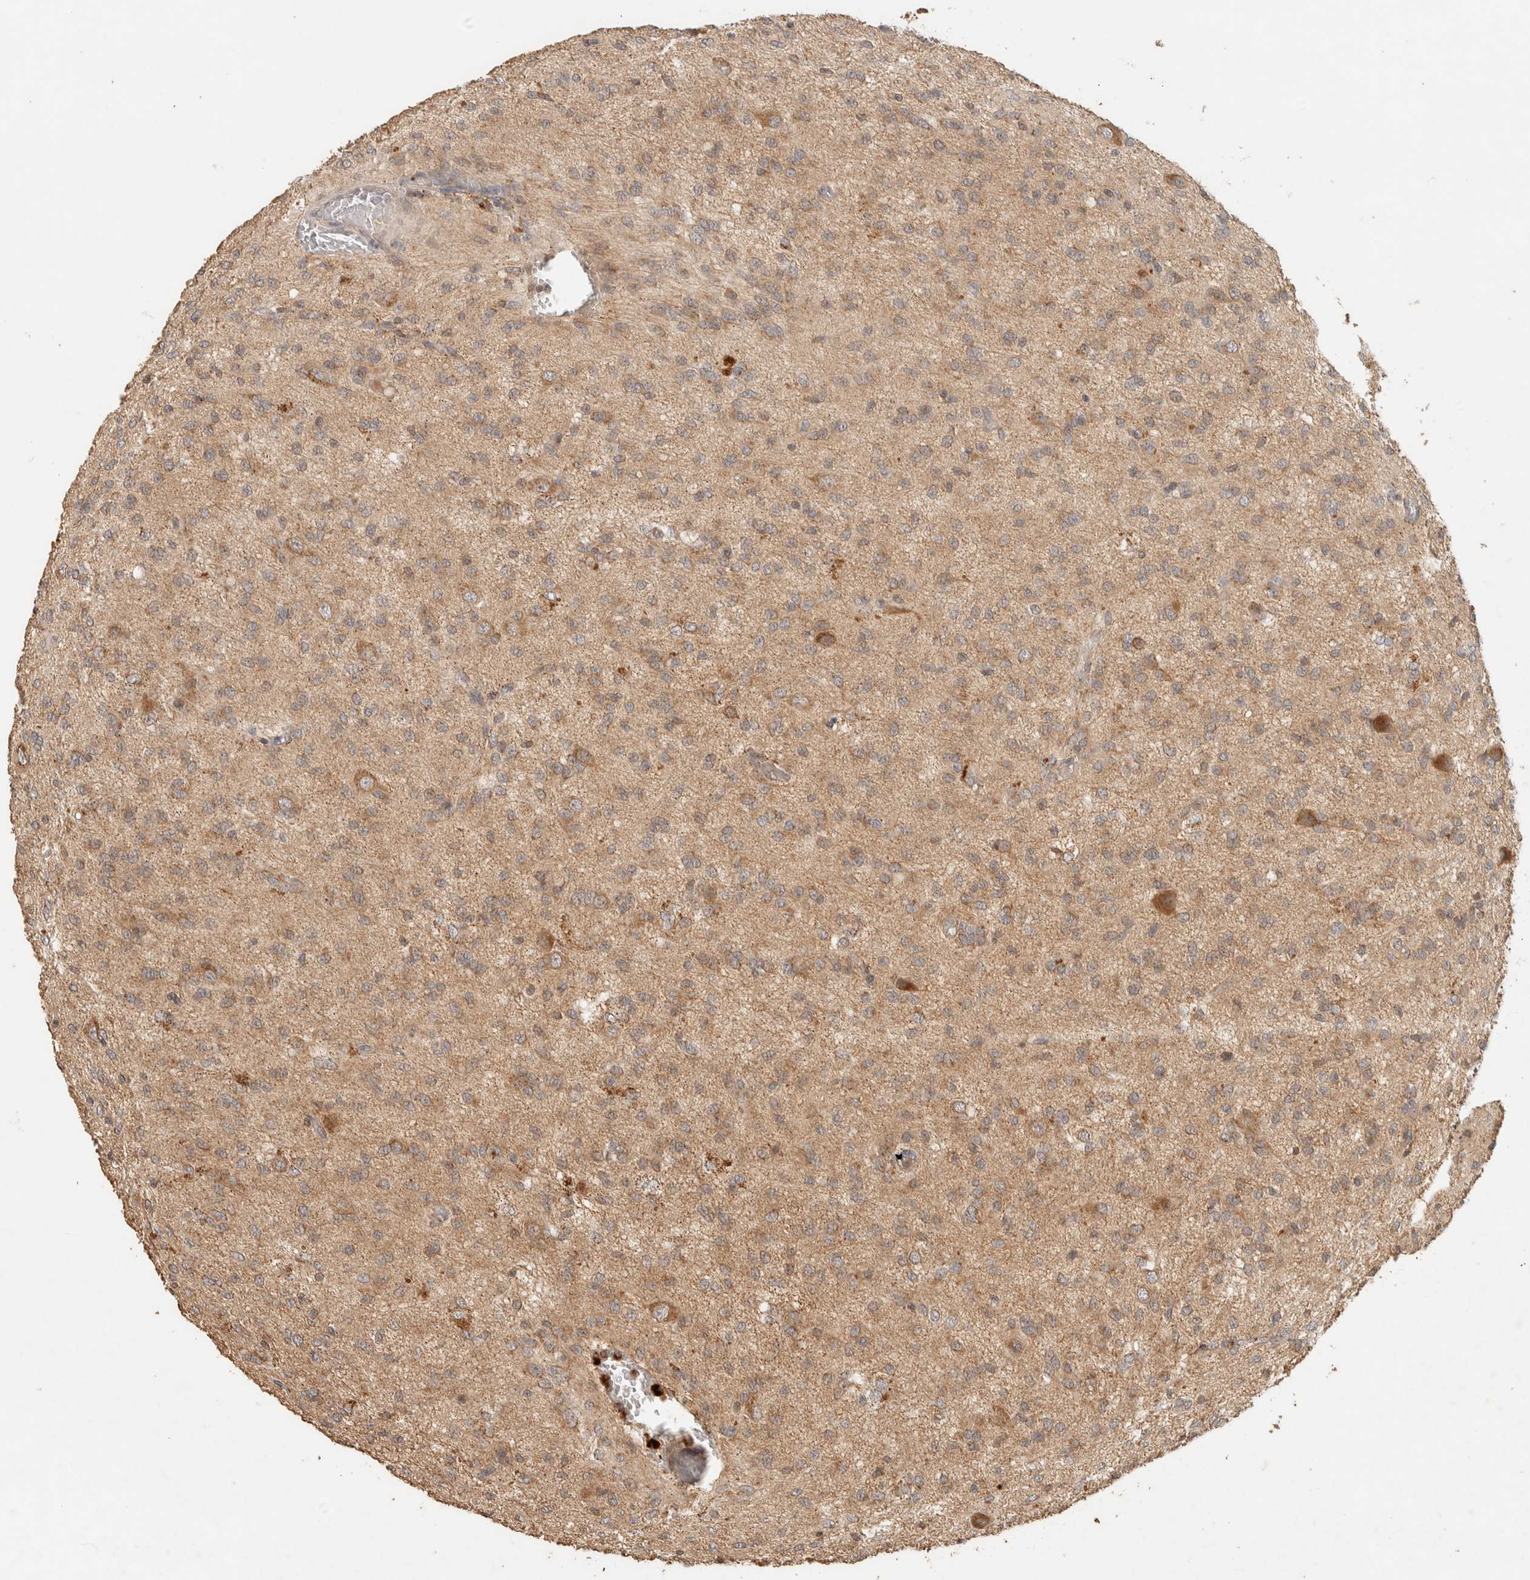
{"staining": {"intensity": "weak", "quantity": "25%-75%", "location": "cytoplasmic/membranous"}, "tissue": "glioma", "cell_type": "Tumor cells", "image_type": "cancer", "snomed": [{"axis": "morphology", "description": "Glioma, malignant, High grade"}, {"axis": "topography", "description": "Brain"}], "caption": "A high-resolution histopathology image shows IHC staining of glioma, which displays weak cytoplasmic/membranous expression in approximately 25%-75% of tumor cells. The staining was performed using DAB (3,3'-diaminobenzidine), with brown indicating positive protein expression. Nuclei are stained blue with hematoxylin.", "gene": "ITPA", "patient": {"sex": "female", "age": 59}}